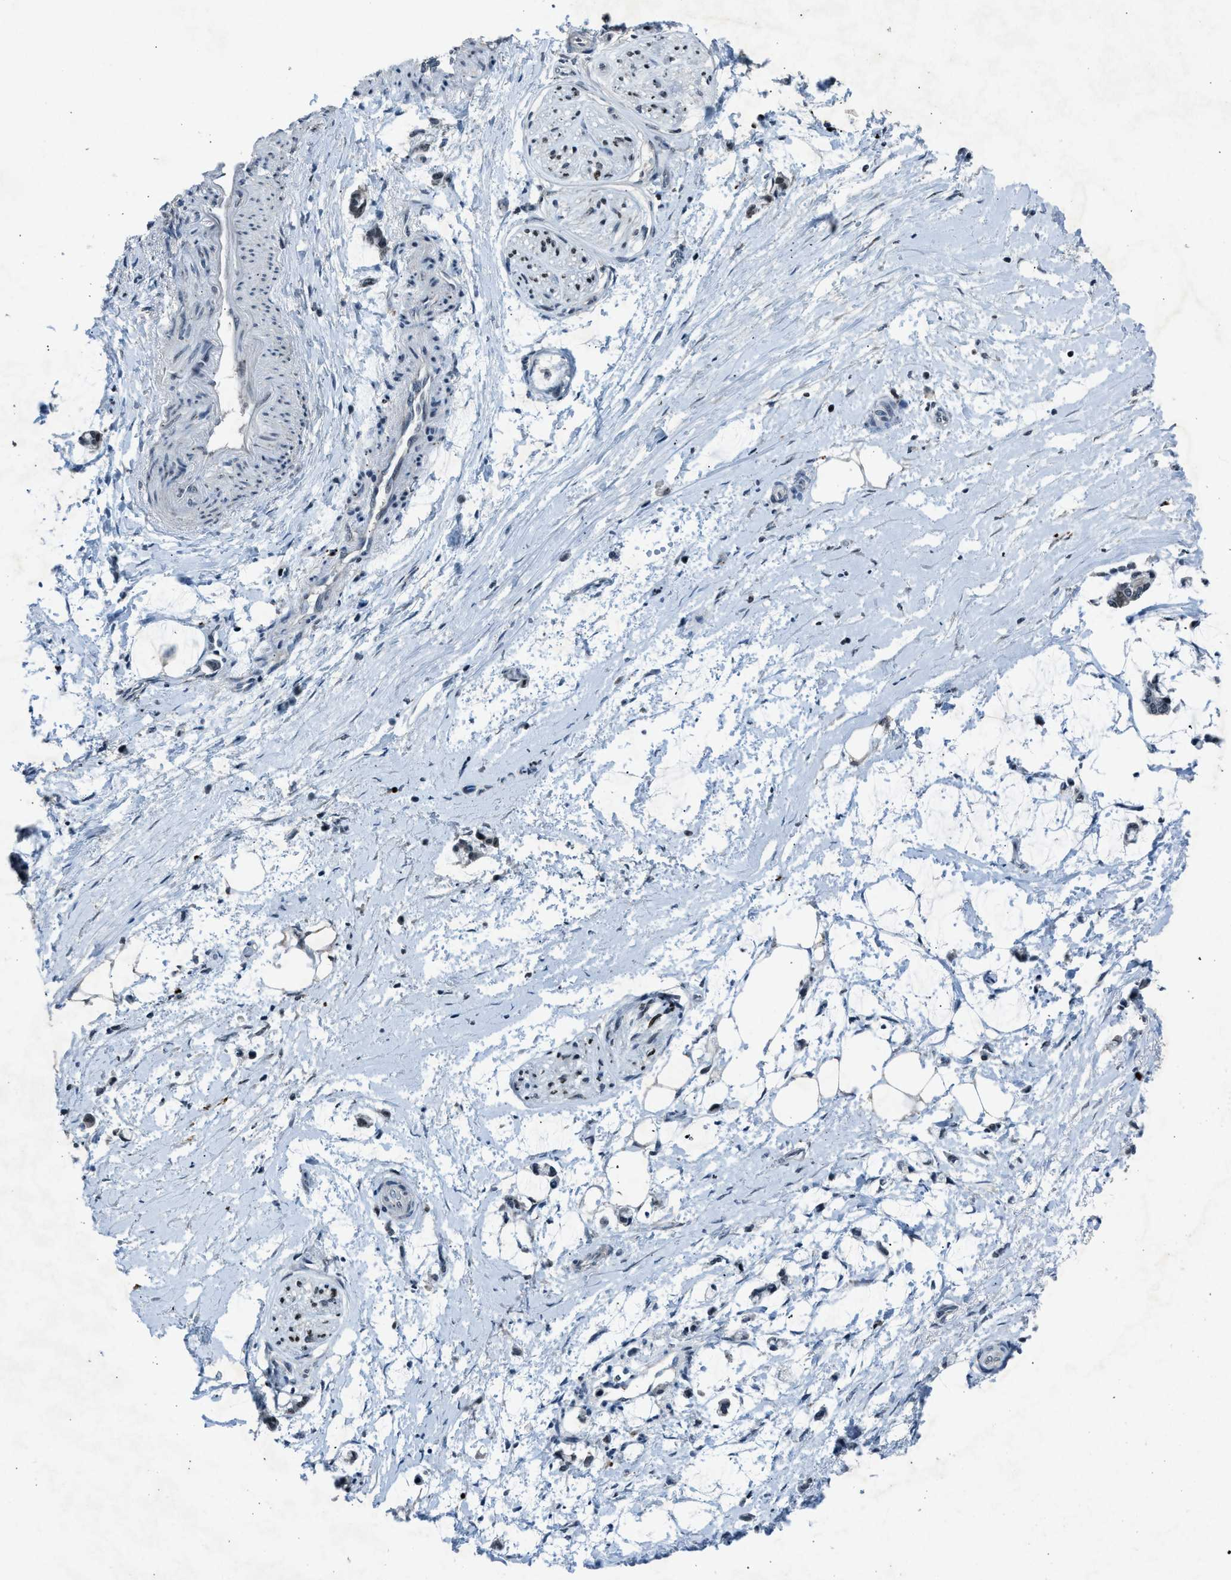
{"staining": {"intensity": "negative", "quantity": "none", "location": "none"}, "tissue": "adipose tissue", "cell_type": "Adipocytes", "image_type": "normal", "snomed": [{"axis": "morphology", "description": "Normal tissue, NOS"}, {"axis": "morphology", "description": "Adenocarcinoma, NOS"}, {"axis": "topography", "description": "Colon"}, {"axis": "topography", "description": "Peripheral nerve tissue"}], "caption": "Adipocytes show no significant expression in benign adipose tissue.", "gene": "ADCY1", "patient": {"sex": "male", "age": 14}}